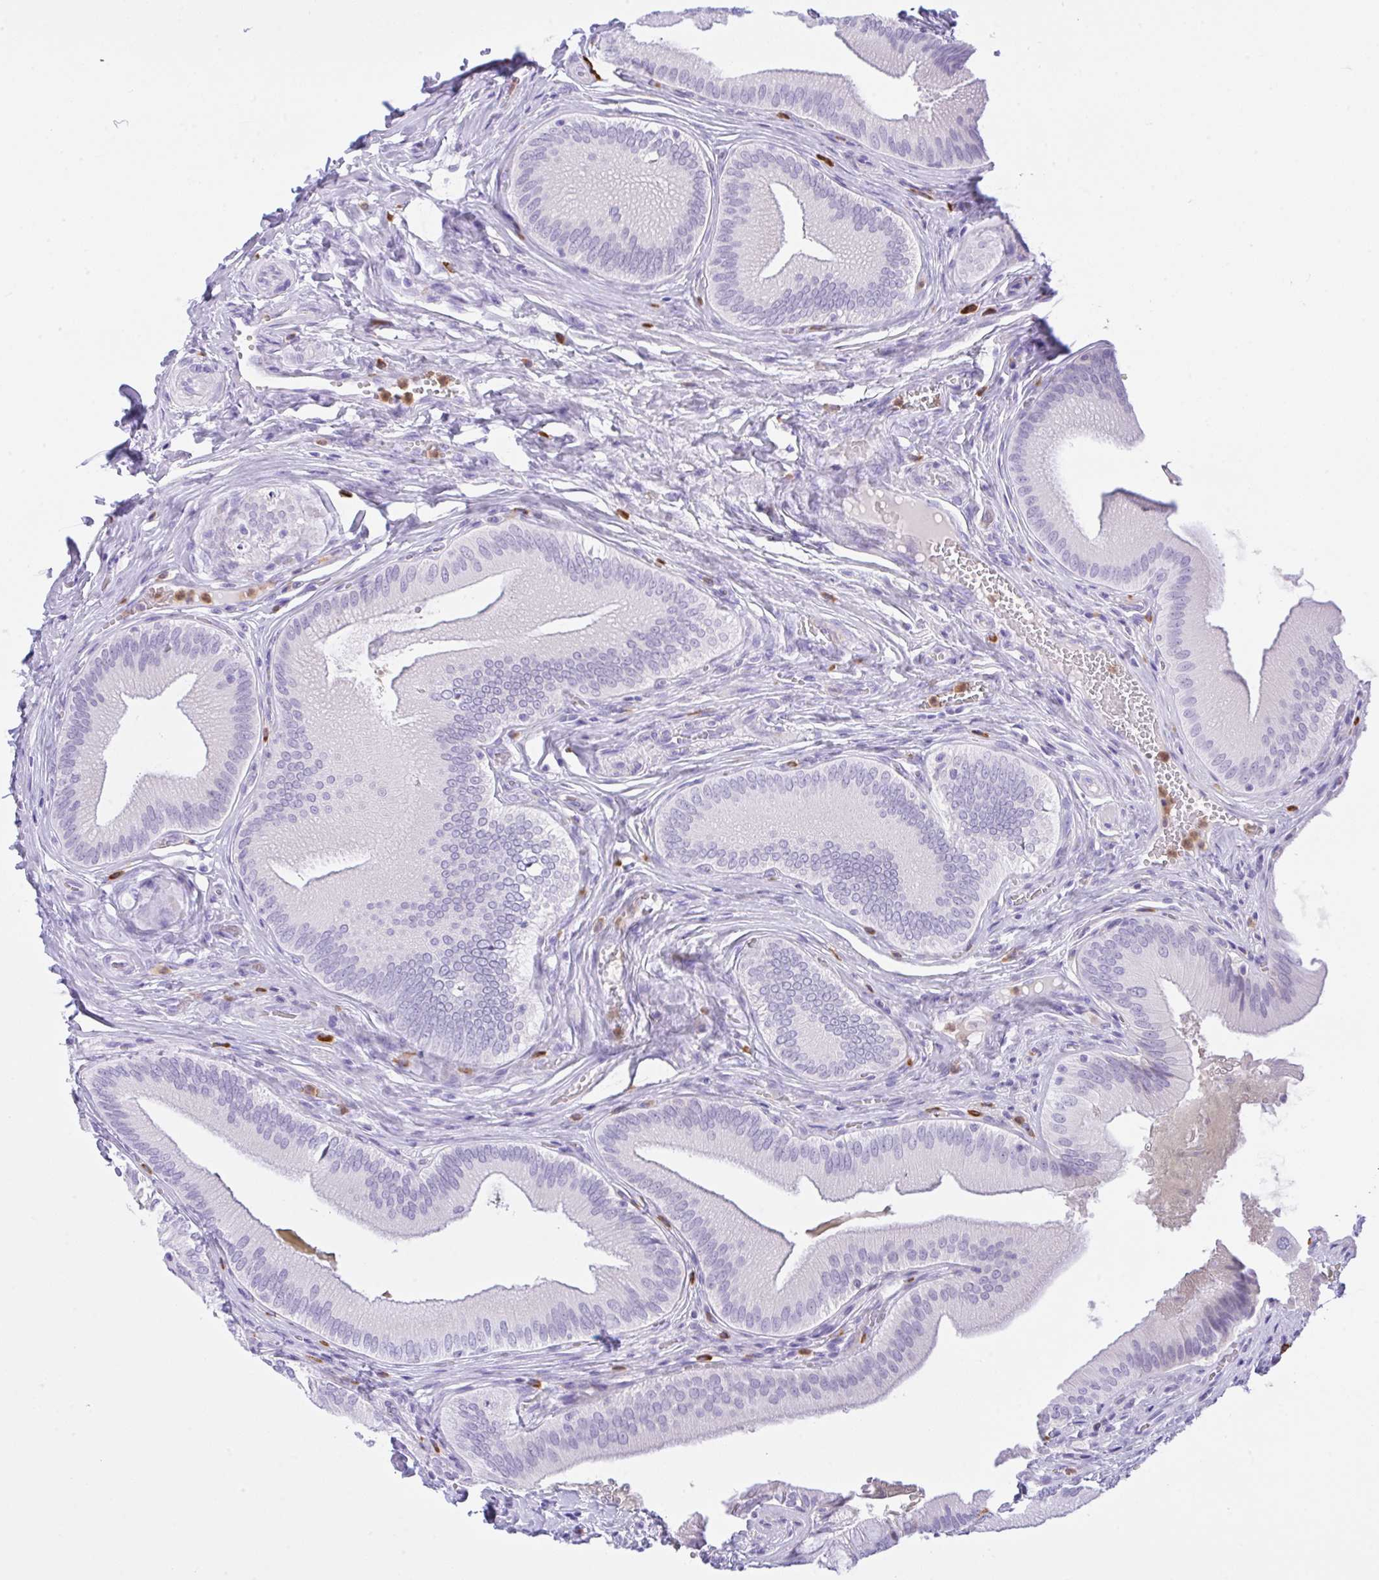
{"staining": {"intensity": "negative", "quantity": "none", "location": "none"}, "tissue": "gallbladder", "cell_type": "Glandular cells", "image_type": "normal", "snomed": [{"axis": "morphology", "description": "Normal tissue, NOS"}, {"axis": "topography", "description": "Gallbladder"}], "caption": "This is a histopathology image of immunohistochemistry staining of normal gallbladder, which shows no positivity in glandular cells.", "gene": "NCF1", "patient": {"sex": "male", "age": 17}}